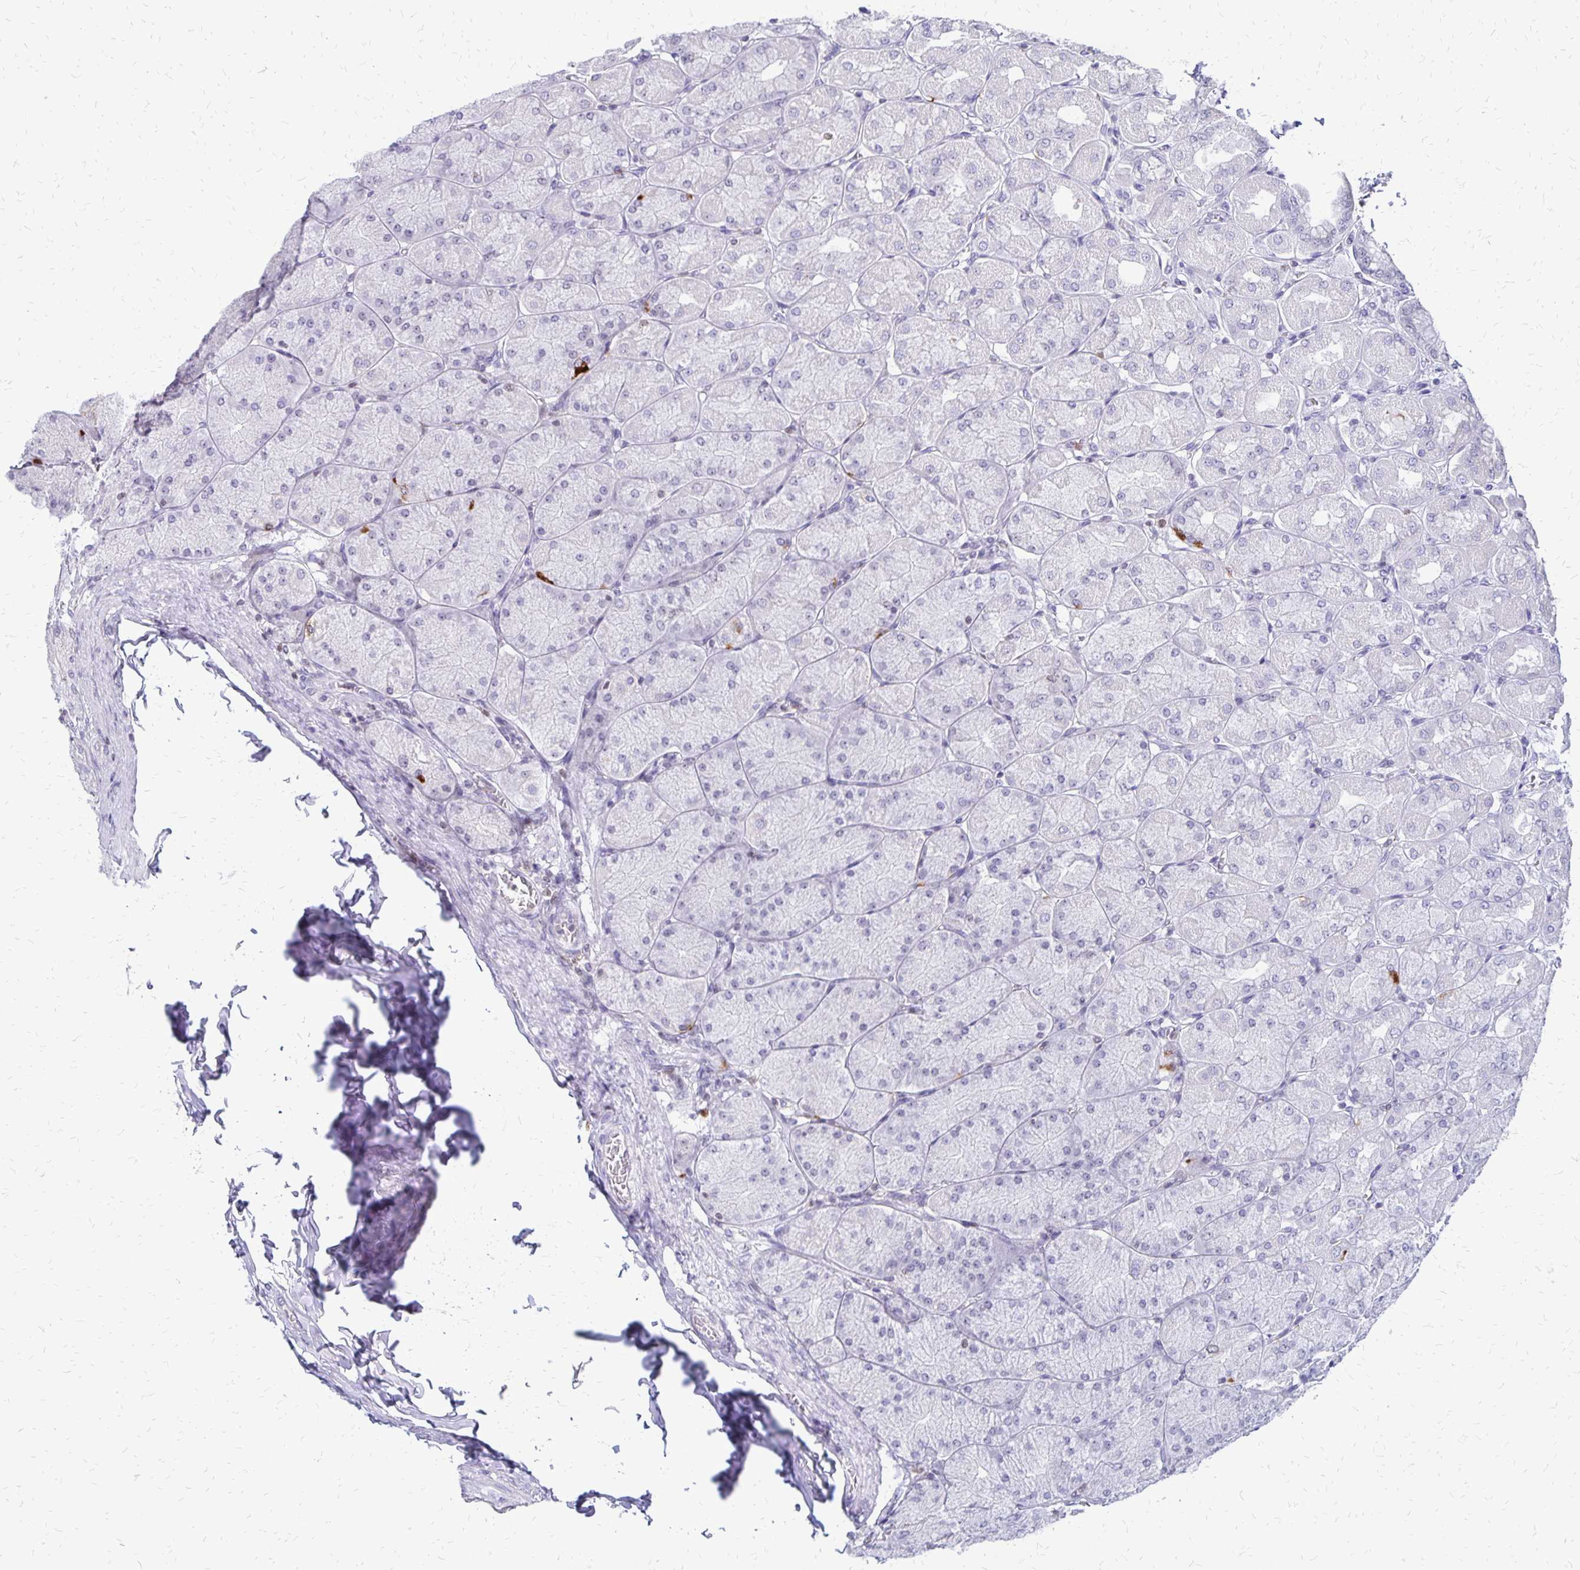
{"staining": {"intensity": "weak", "quantity": "<25%", "location": "nuclear"}, "tissue": "stomach", "cell_type": "Glandular cells", "image_type": "normal", "snomed": [{"axis": "morphology", "description": "Normal tissue, NOS"}, {"axis": "topography", "description": "Stomach, upper"}], "caption": "The image demonstrates no significant staining in glandular cells of stomach.", "gene": "DCK", "patient": {"sex": "female", "age": 56}}